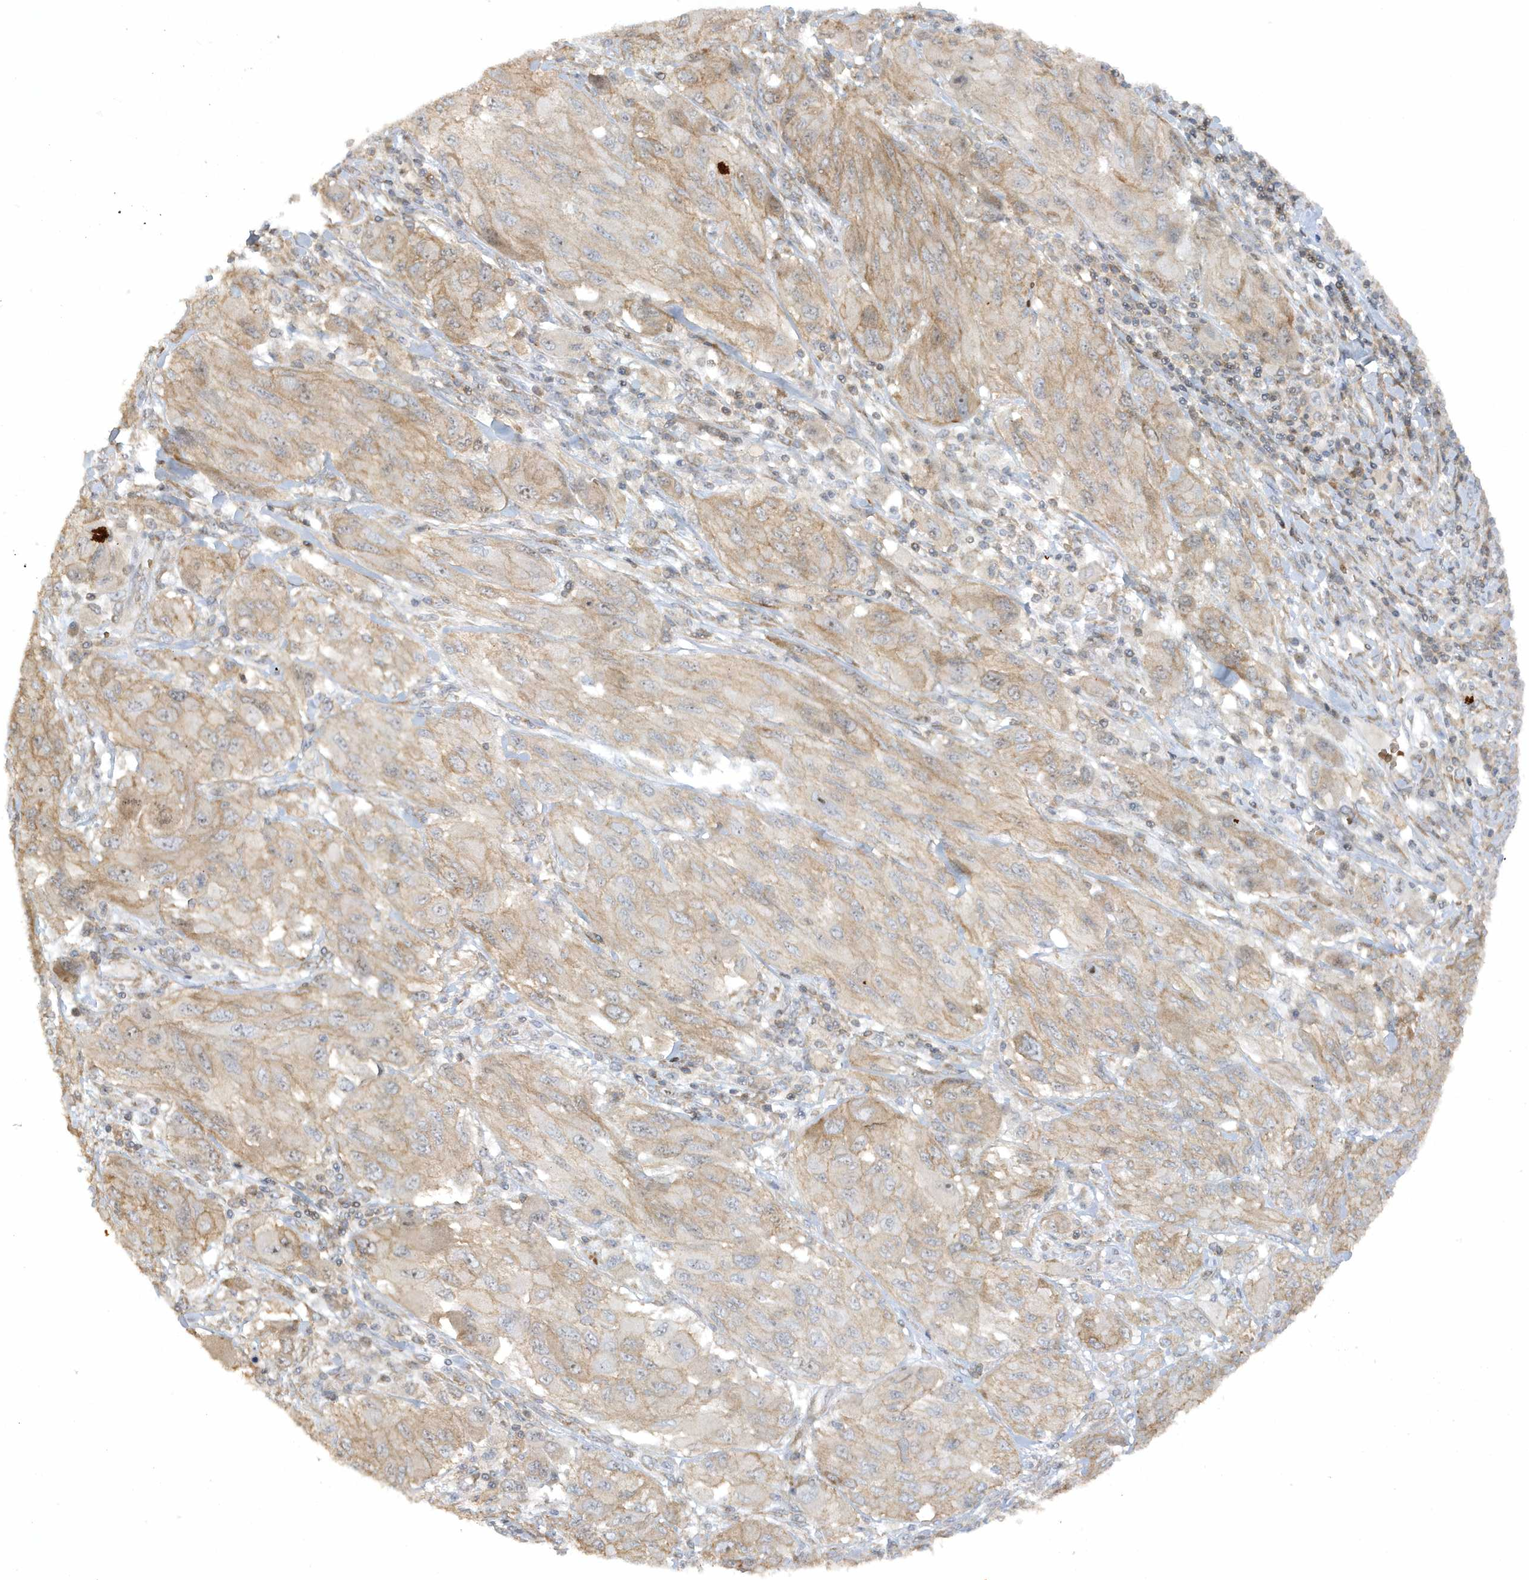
{"staining": {"intensity": "weak", "quantity": ">75%", "location": "cytoplasmic/membranous"}, "tissue": "melanoma", "cell_type": "Tumor cells", "image_type": "cancer", "snomed": [{"axis": "morphology", "description": "Malignant melanoma, NOS"}, {"axis": "topography", "description": "Skin"}], "caption": "Brown immunohistochemical staining in human malignant melanoma displays weak cytoplasmic/membranous expression in approximately >75% of tumor cells.", "gene": "MAP7D3", "patient": {"sex": "female", "age": 91}}